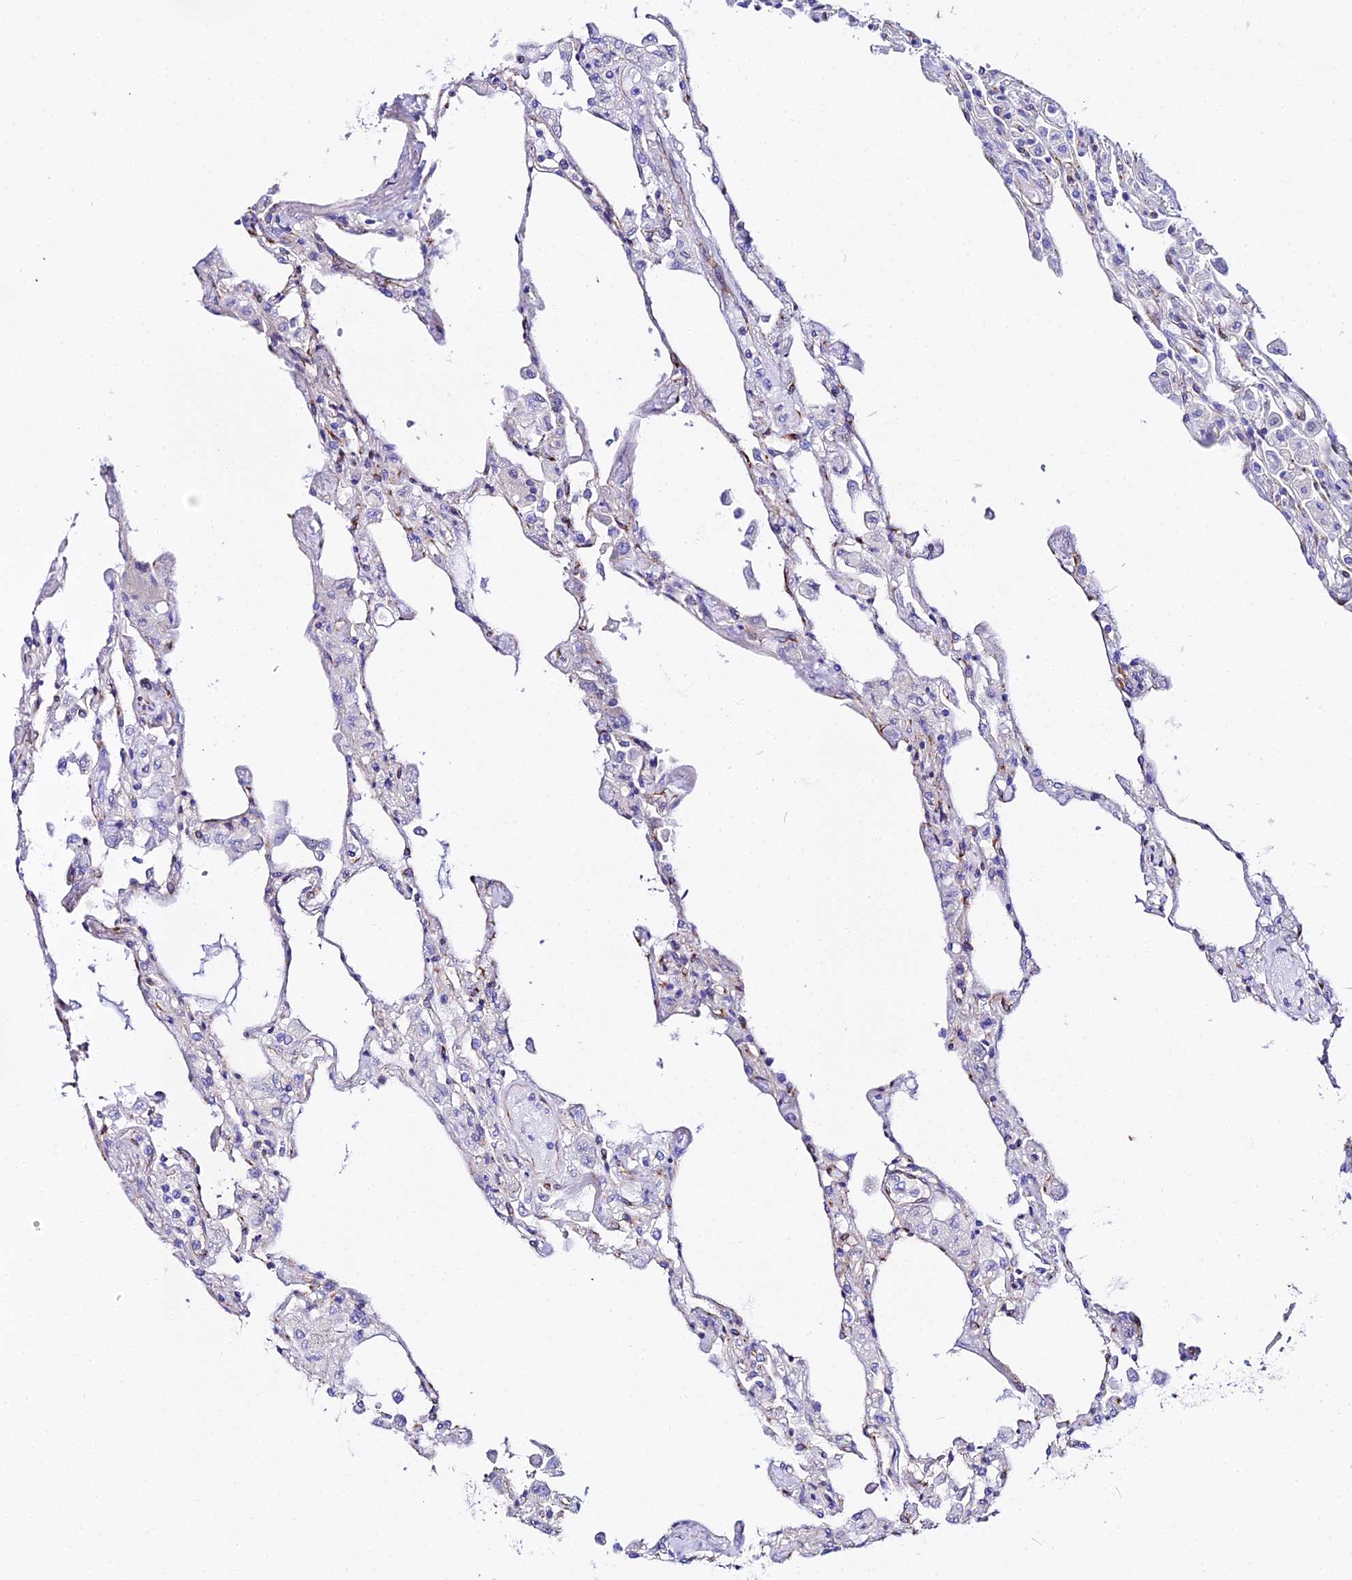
{"staining": {"intensity": "negative", "quantity": "none", "location": "none"}, "tissue": "lung", "cell_type": "Alveolar cells", "image_type": "normal", "snomed": [{"axis": "morphology", "description": "Normal tissue, NOS"}, {"axis": "topography", "description": "Bronchus"}, {"axis": "topography", "description": "Lung"}], "caption": "Protein analysis of normal lung reveals no significant staining in alveolar cells.", "gene": "CFAP45", "patient": {"sex": "female", "age": 49}}